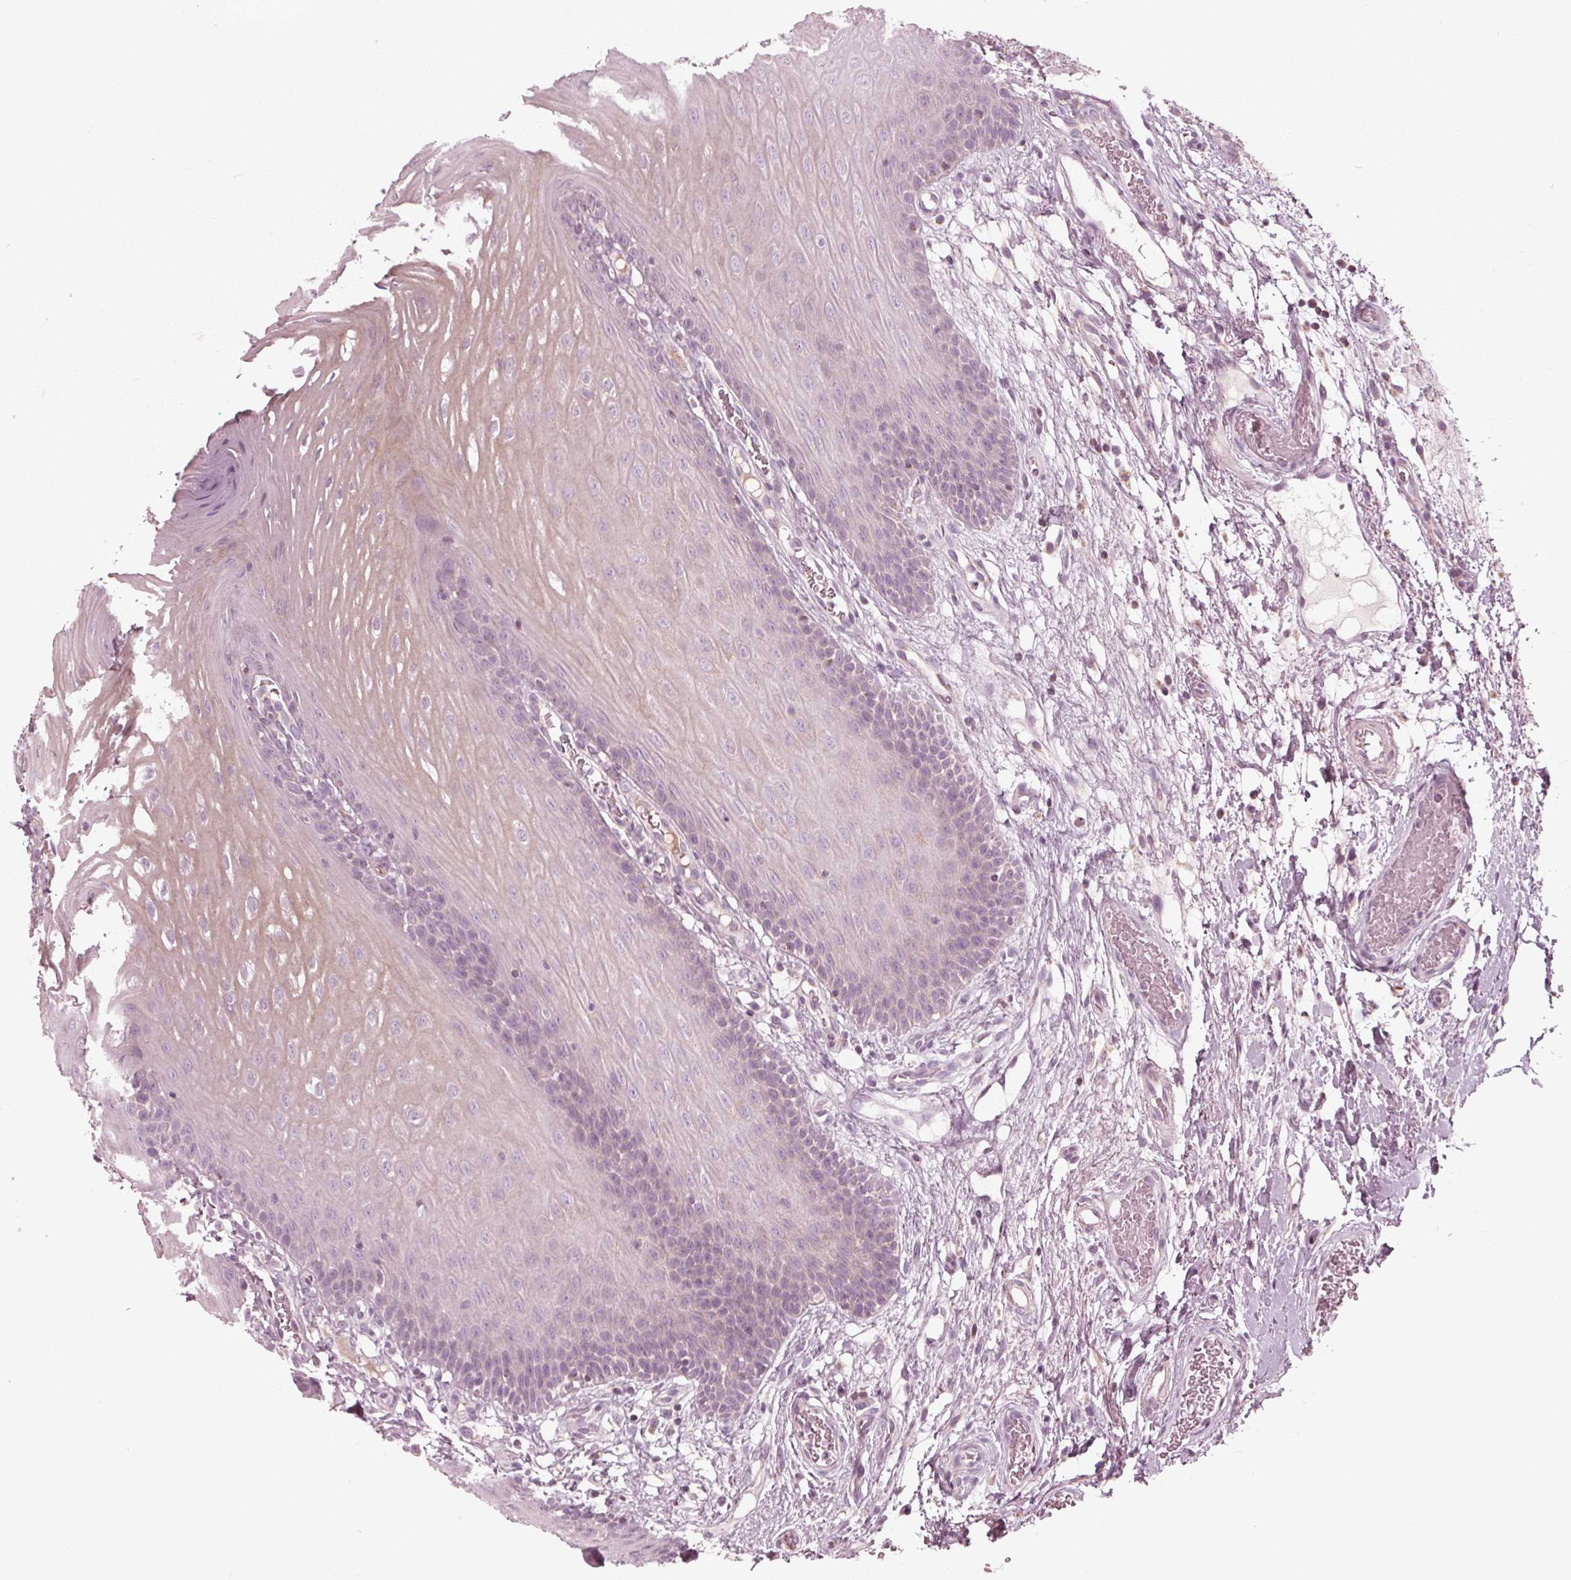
{"staining": {"intensity": "weak", "quantity": "<25%", "location": "cytoplasmic/membranous"}, "tissue": "oral mucosa", "cell_type": "Squamous epithelial cells", "image_type": "normal", "snomed": [{"axis": "morphology", "description": "Normal tissue, NOS"}, {"axis": "morphology", "description": "Squamous cell carcinoma, NOS"}, {"axis": "topography", "description": "Oral tissue"}, {"axis": "topography", "description": "Head-Neck"}], "caption": "The micrograph shows no staining of squamous epithelial cells in unremarkable oral mucosa. Brightfield microscopy of immunohistochemistry (IHC) stained with DAB (3,3'-diaminobenzidine) (brown) and hematoxylin (blue), captured at high magnification.", "gene": "CLN6", "patient": {"sex": "male", "age": 78}}